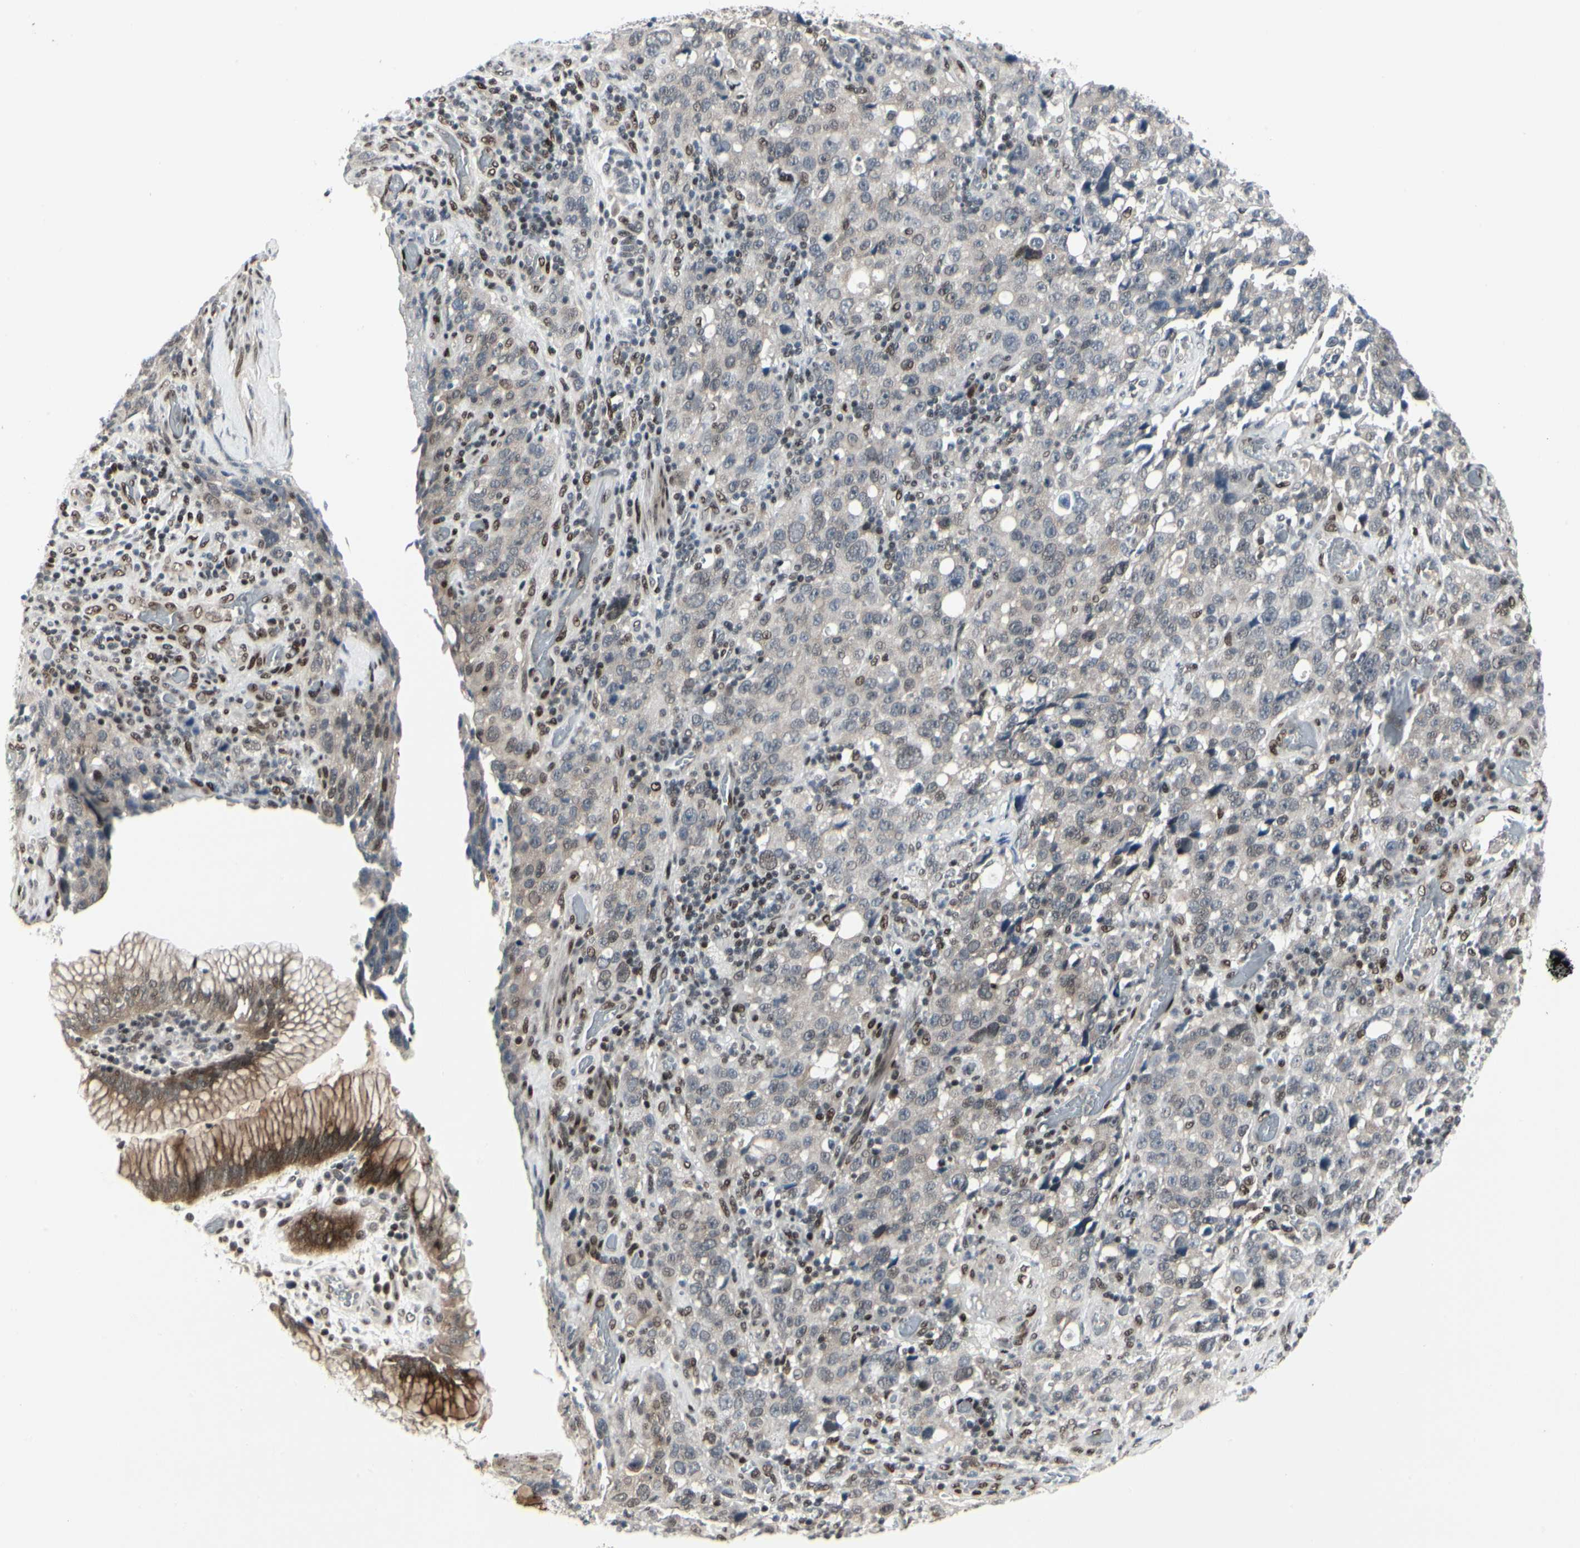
{"staining": {"intensity": "strong", "quantity": "<25%", "location": "cytoplasmic/membranous"}, "tissue": "stomach cancer", "cell_type": "Tumor cells", "image_type": "cancer", "snomed": [{"axis": "morphology", "description": "Normal tissue, NOS"}, {"axis": "morphology", "description": "Adenocarcinoma, NOS"}, {"axis": "topography", "description": "Stomach"}], "caption": "Protein staining of stomach cancer tissue displays strong cytoplasmic/membranous expression in approximately <25% of tumor cells.", "gene": "FOXJ2", "patient": {"sex": "male", "age": 48}}